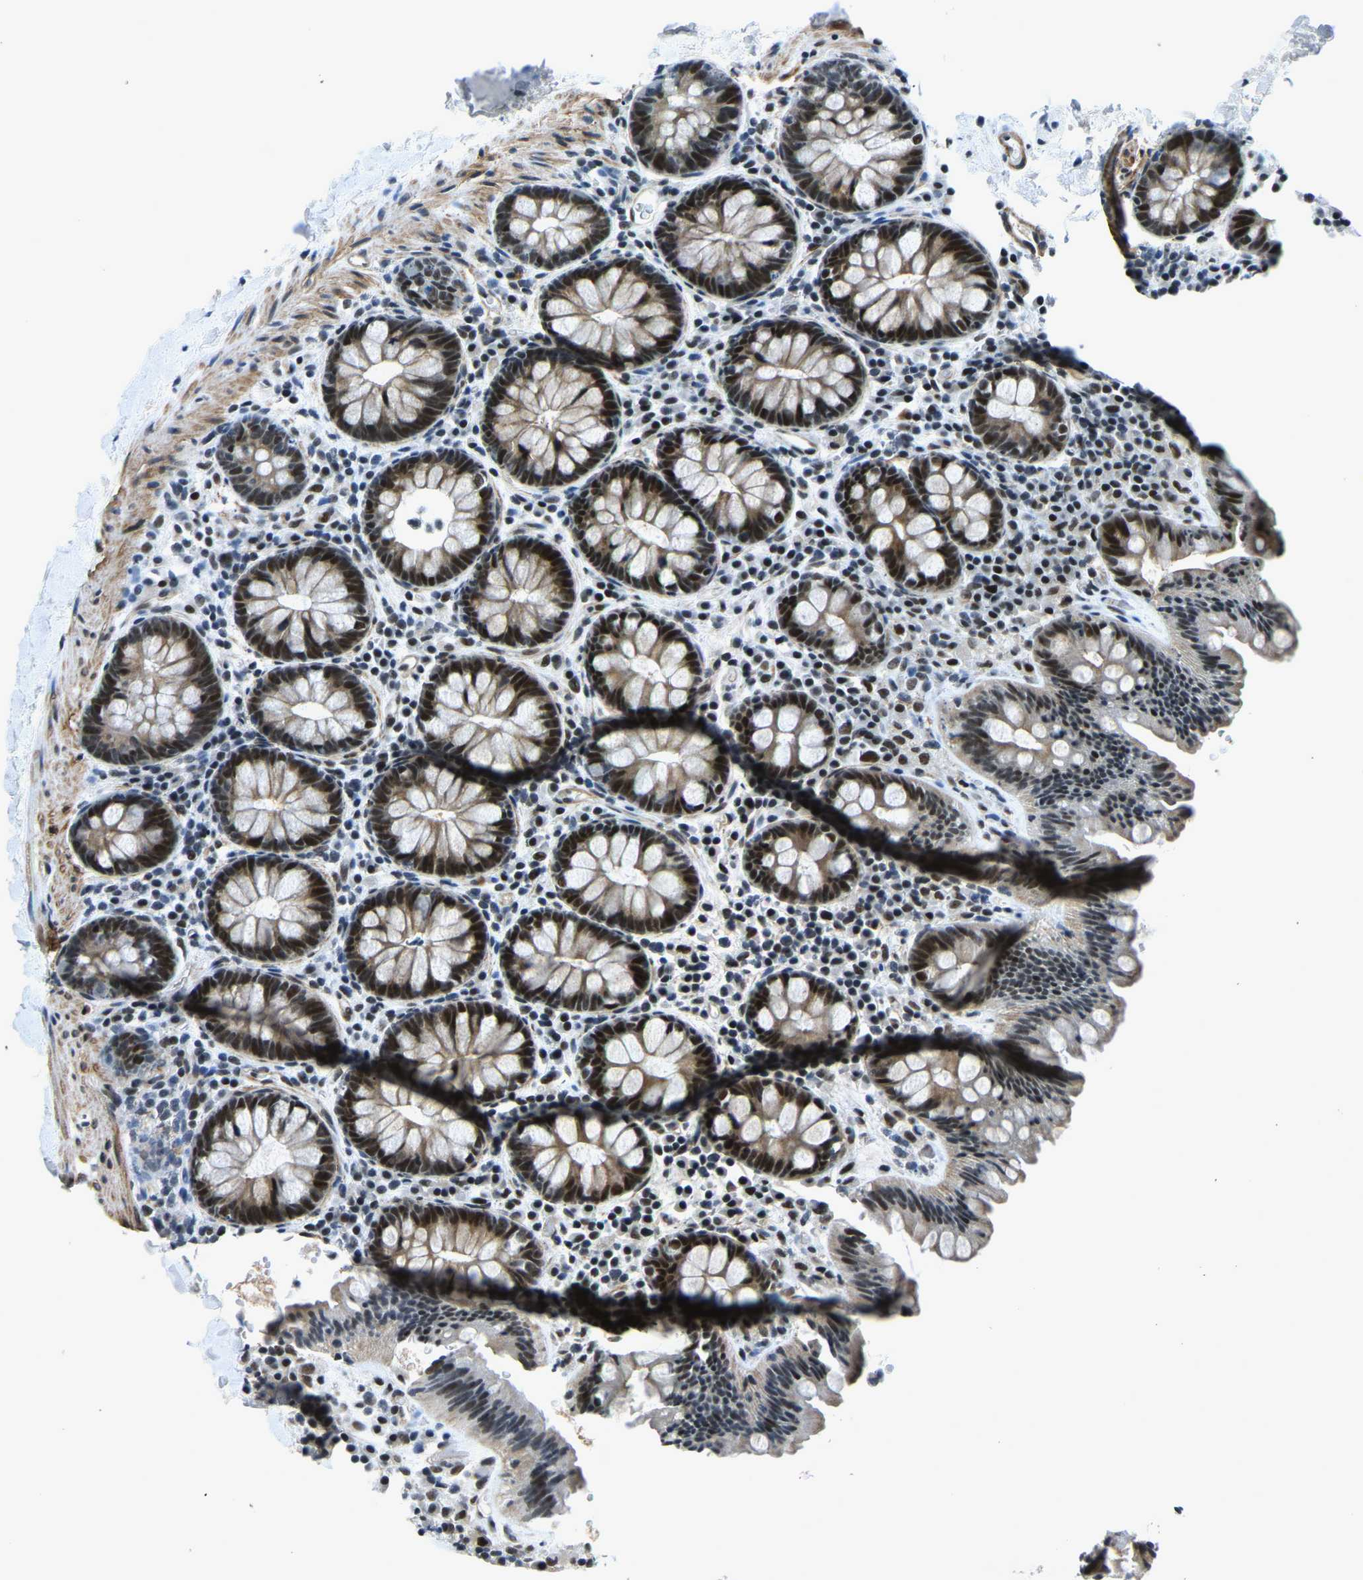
{"staining": {"intensity": "moderate", "quantity": ">75%", "location": "cytoplasmic/membranous"}, "tissue": "colon", "cell_type": "Endothelial cells", "image_type": "normal", "snomed": [{"axis": "morphology", "description": "Normal tissue, NOS"}, {"axis": "topography", "description": "Colon"}], "caption": "Colon stained with a brown dye displays moderate cytoplasmic/membranous positive staining in about >75% of endothelial cells.", "gene": "PRCC", "patient": {"sex": "female", "age": 80}}